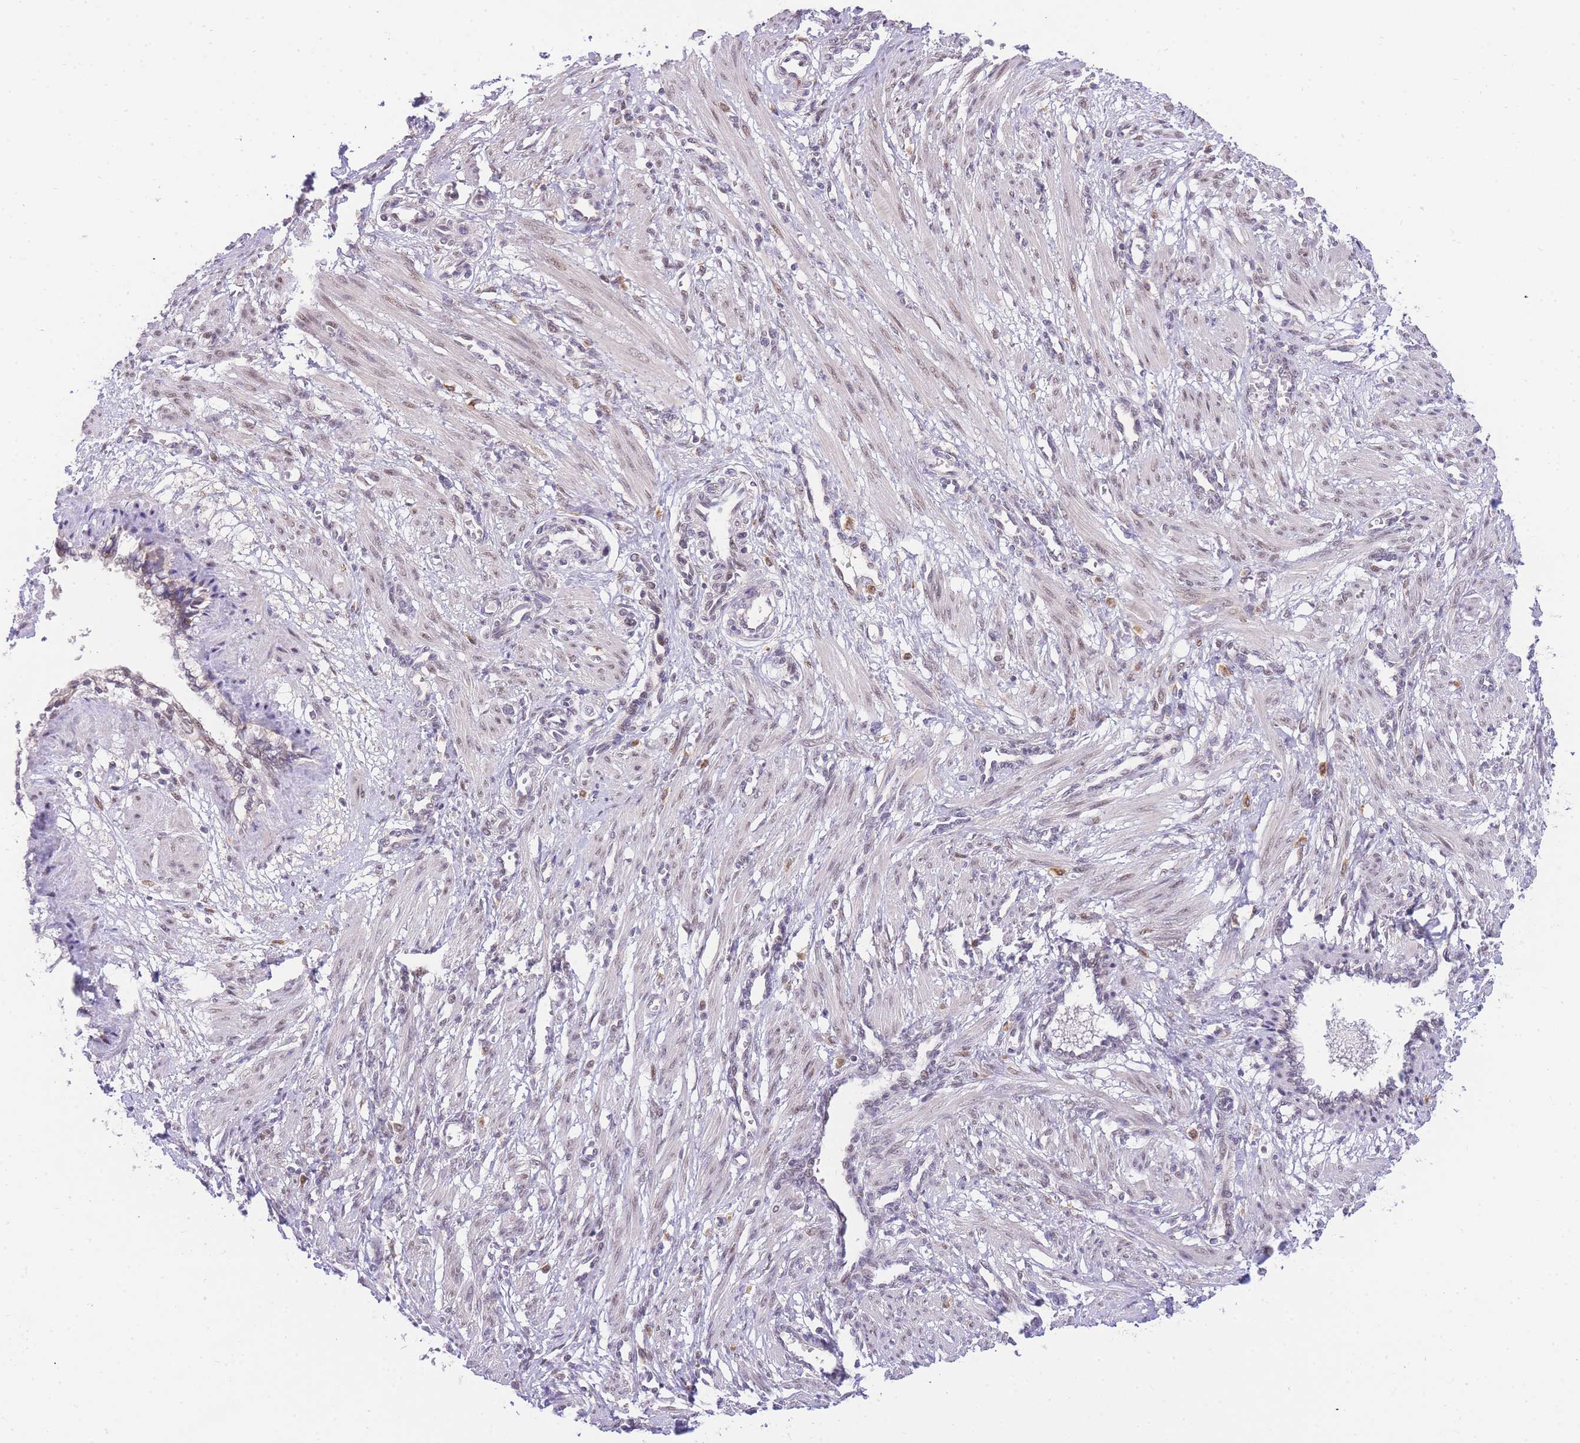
{"staining": {"intensity": "weak", "quantity": "25%-75%", "location": "nuclear"}, "tissue": "smooth muscle", "cell_type": "Smooth muscle cells", "image_type": "normal", "snomed": [{"axis": "morphology", "description": "Normal tissue, NOS"}, {"axis": "topography", "description": "Endometrium"}], "caption": "This is an image of immunohistochemistry staining of normal smooth muscle, which shows weak expression in the nuclear of smooth muscle cells.", "gene": "PUS10", "patient": {"sex": "female", "age": 33}}